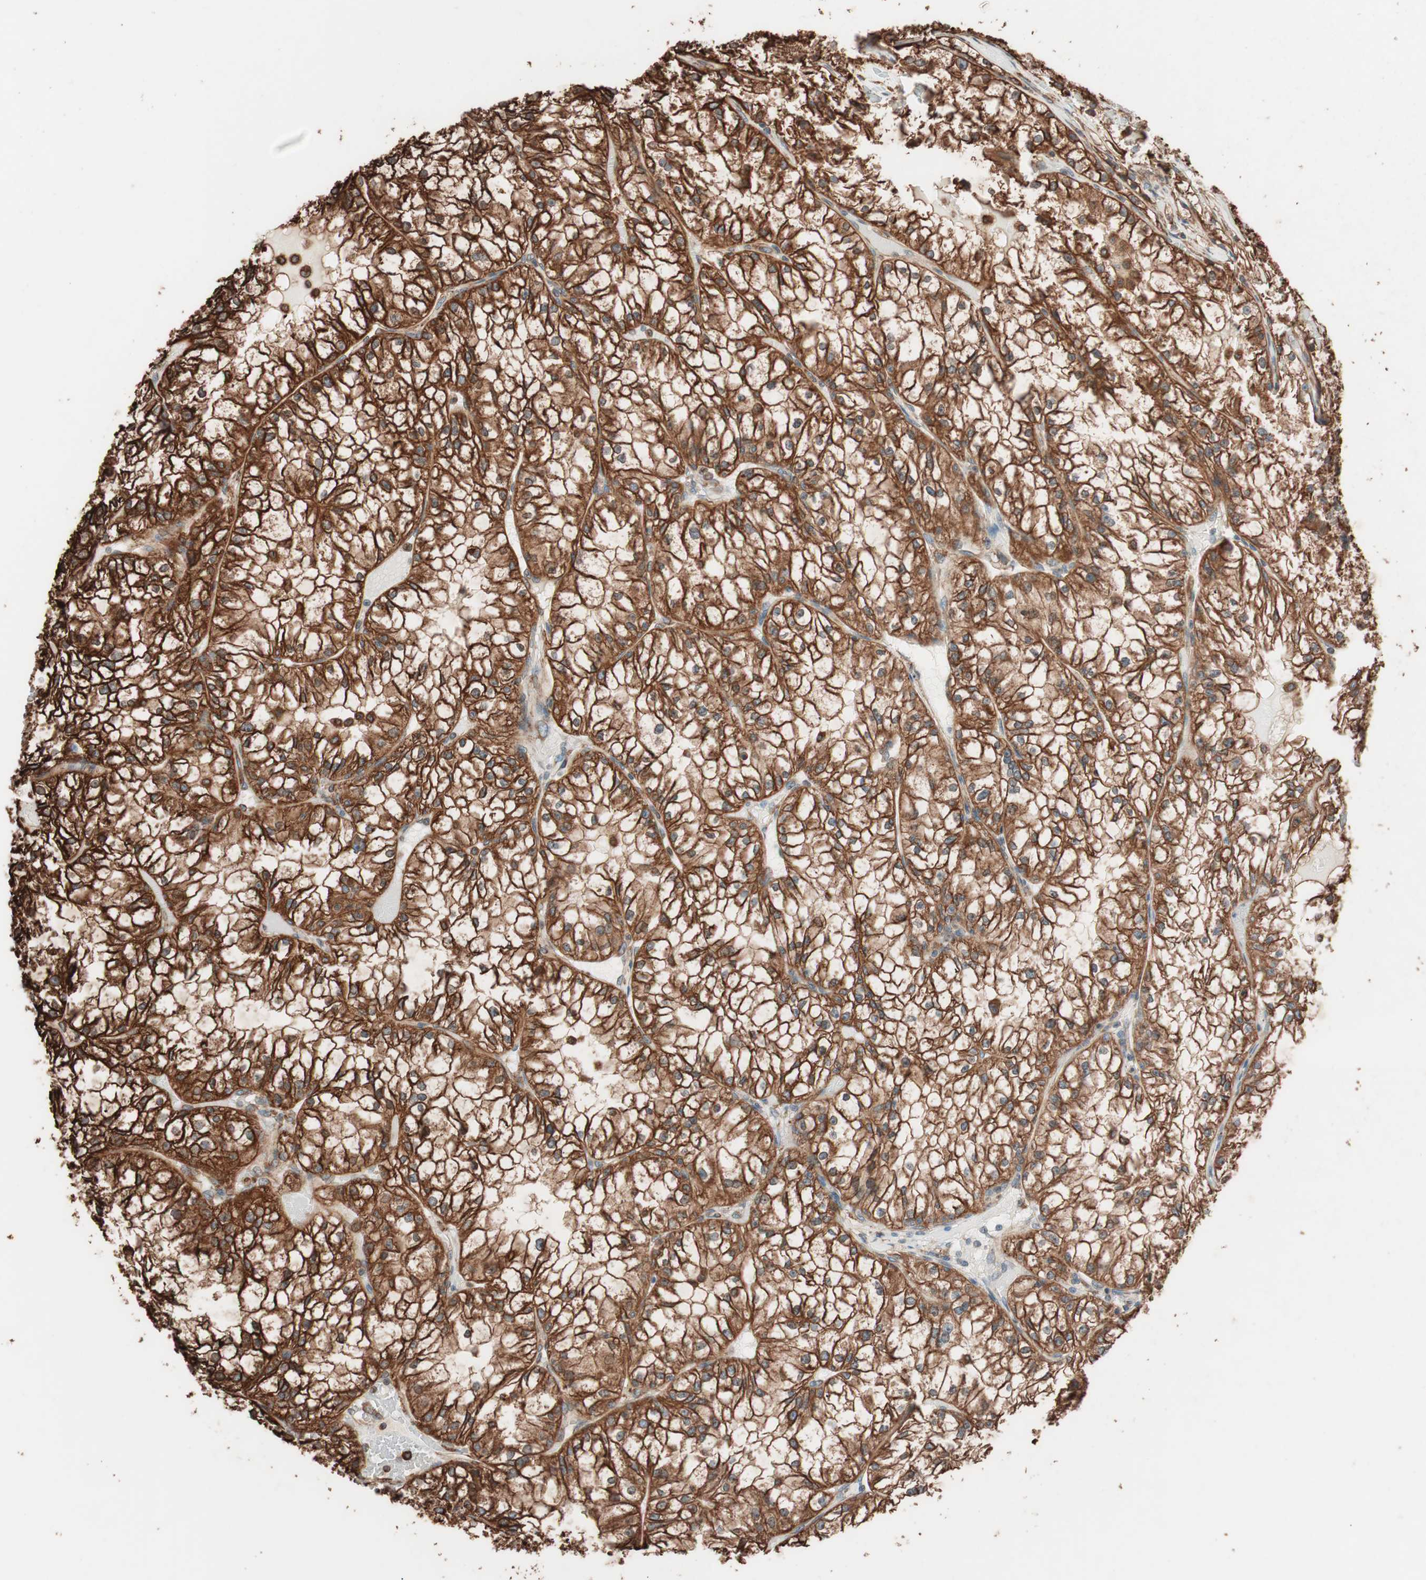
{"staining": {"intensity": "strong", "quantity": ">75%", "location": "cytoplasmic/membranous"}, "tissue": "renal cancer", "cell_type": "Tumor cells", "image_type": "cancer", "snomed": [{"axis": "morphology", "description": "Adenocarcinoma, NOS"}, {"axis": "topography", "description": "Kidney"}], "caption": "A brown stain shows strong cytoplasmic/membranous expression of a protein in human renal cancer tumor cells. The protein is shown in brown color, while the nuclei are stained blue.", "gene": "VEGFA", "patient": {"sex": "male", "age": 56}}